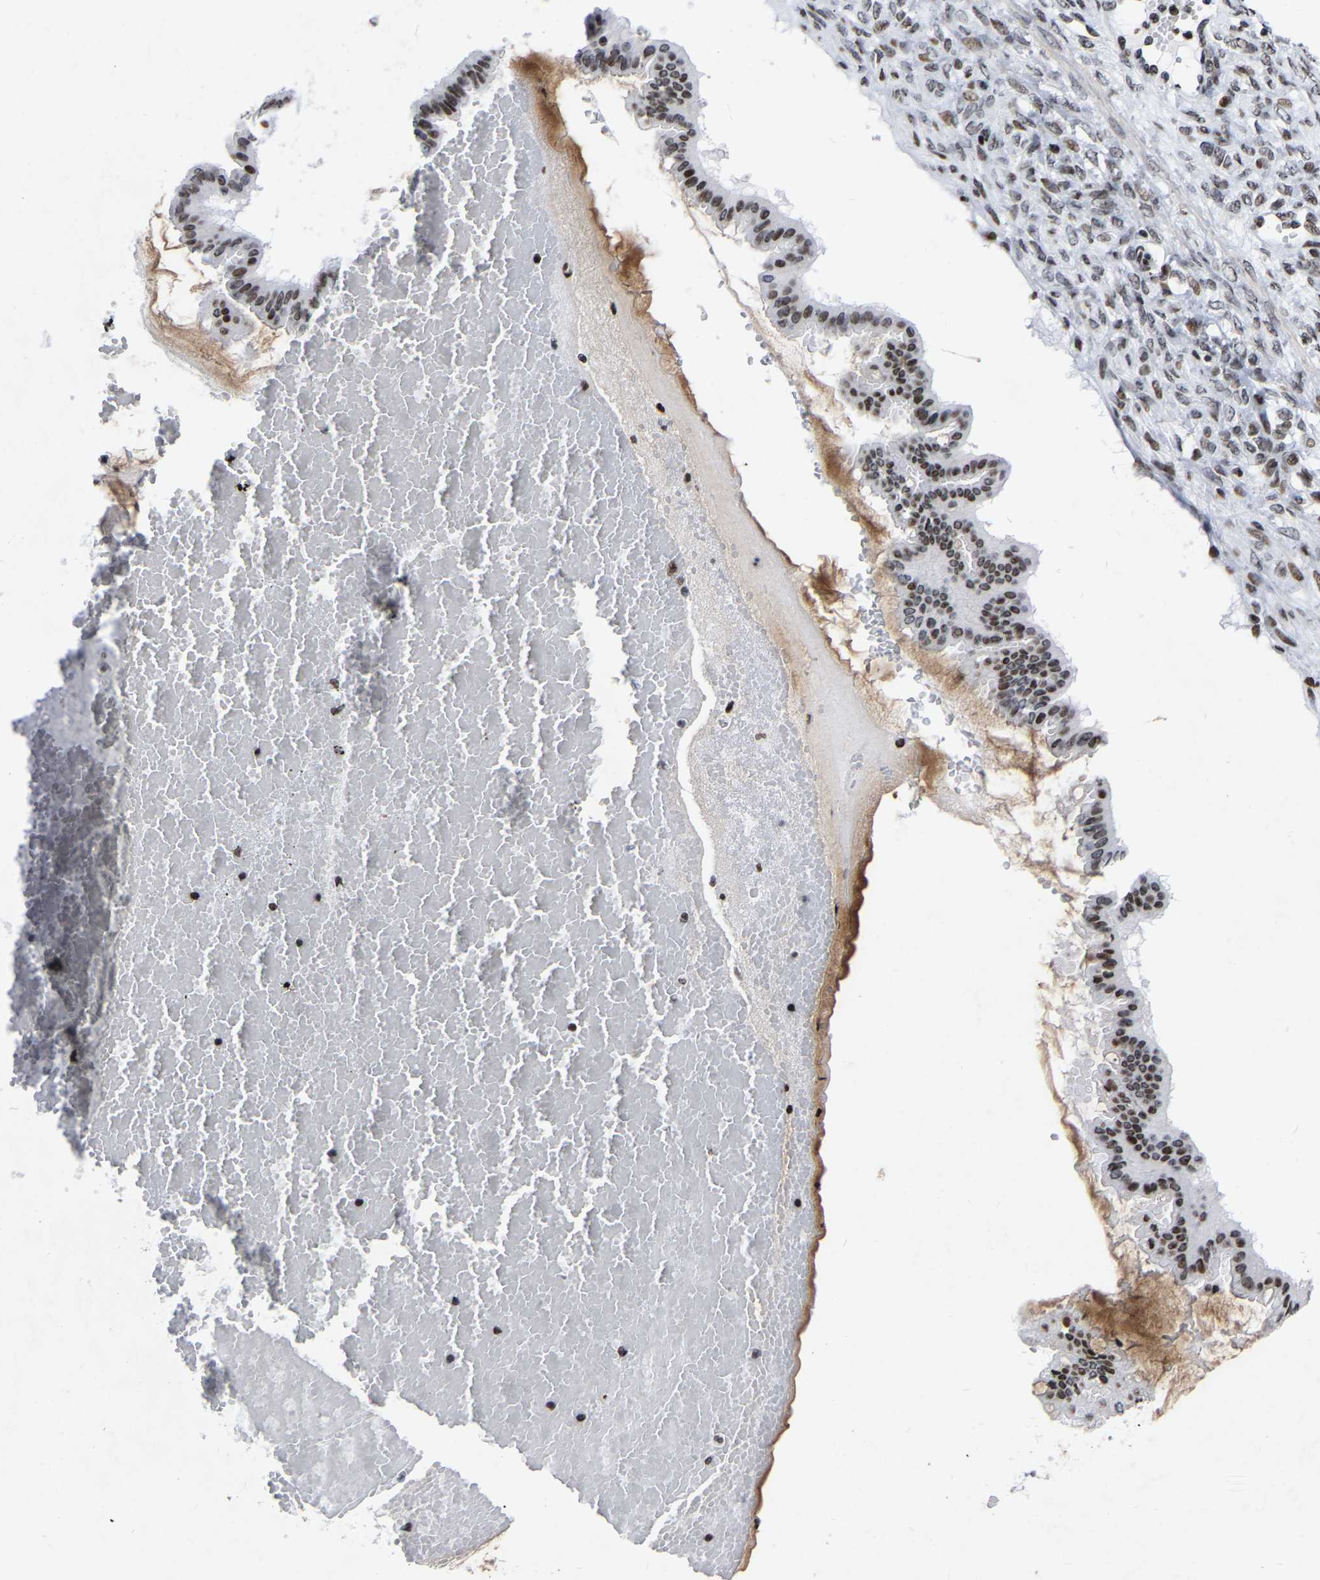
{"staining": {"intensity": "moderate", "quantity": ">75%", "location": "cytoplasmic/membranous,nuclear"}, "tissue": "ovarian cancer", "cell_type": "Tumor cells", "image_type": "cancer", "snomed": [{"axis": "morphology", "description": "Cystadenocarcinoma, mucinous, NOS"}, {"axis": "topography", "description": "Ovary"}], "caption": "An IHC micrograph of neoplastic tissue is shown. Protein staining in brown labels moderate cytoplasmic/membranous and nuclear positivity in ovarian cancer (mucinous cystadenocarcinoma) within tumor cells.", "gene": "PRCC", "patient": {"sex": "female", "age": 73}}